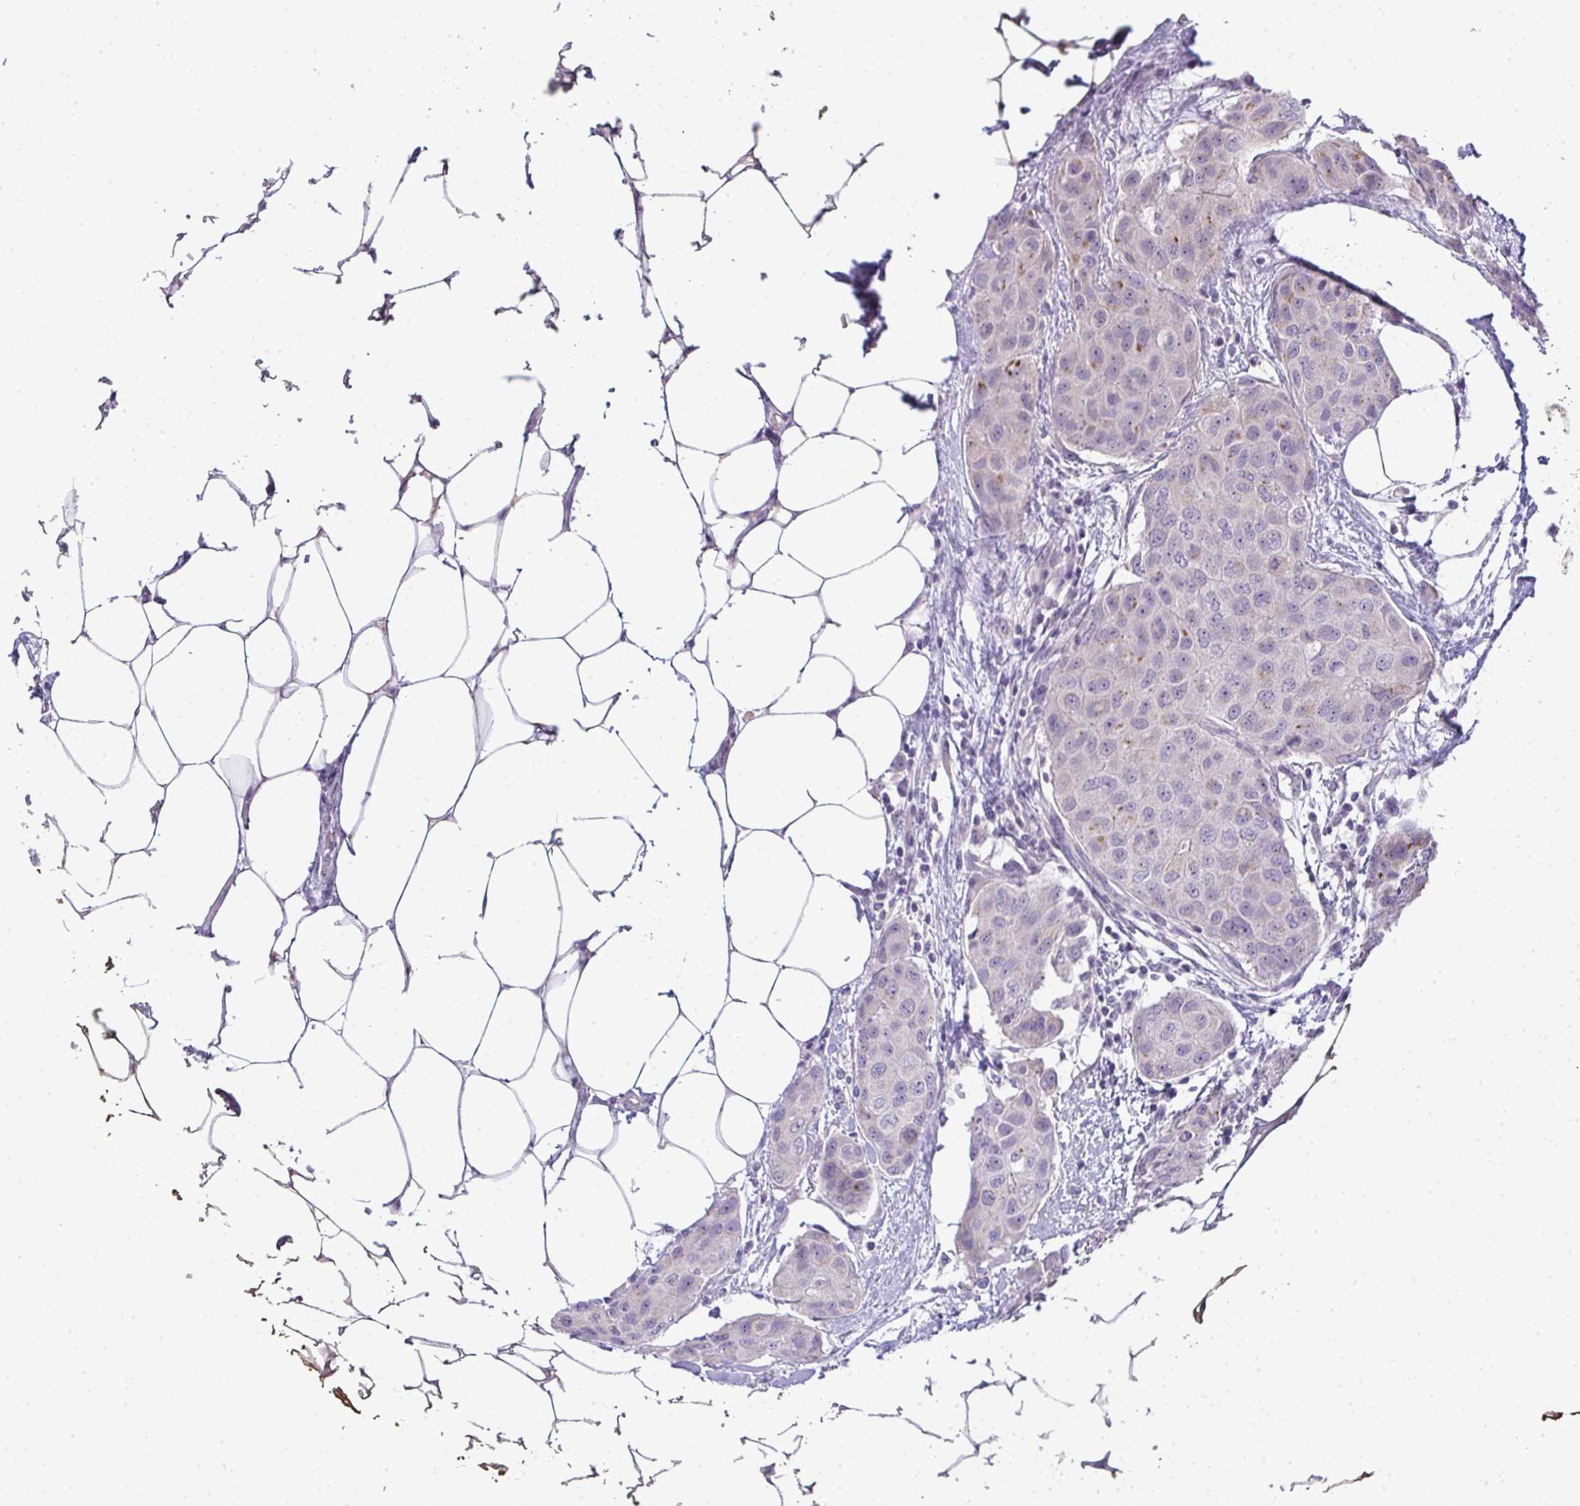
{"staining": {"intensity": "negative", "quantity": "none", "location": "none"}, "tissue": "breast cancer", "cell_type": "Tumor cells", "image_type": "cancer", "snomed": [{"axis": "morphology", "description": "Duct carcinoma"}, {"axis": "topography", "description": "Breast"}, {"axis": "topography", "description": "Lymph node"}], "caption": "Breast cancer was stained to show a protein in brown. There is no significant expression in tumor cells. (DAB immunohistochemistry, high magnification).", "gene": "CMPK1", "patient": {"sex": "female", "age": 80}}